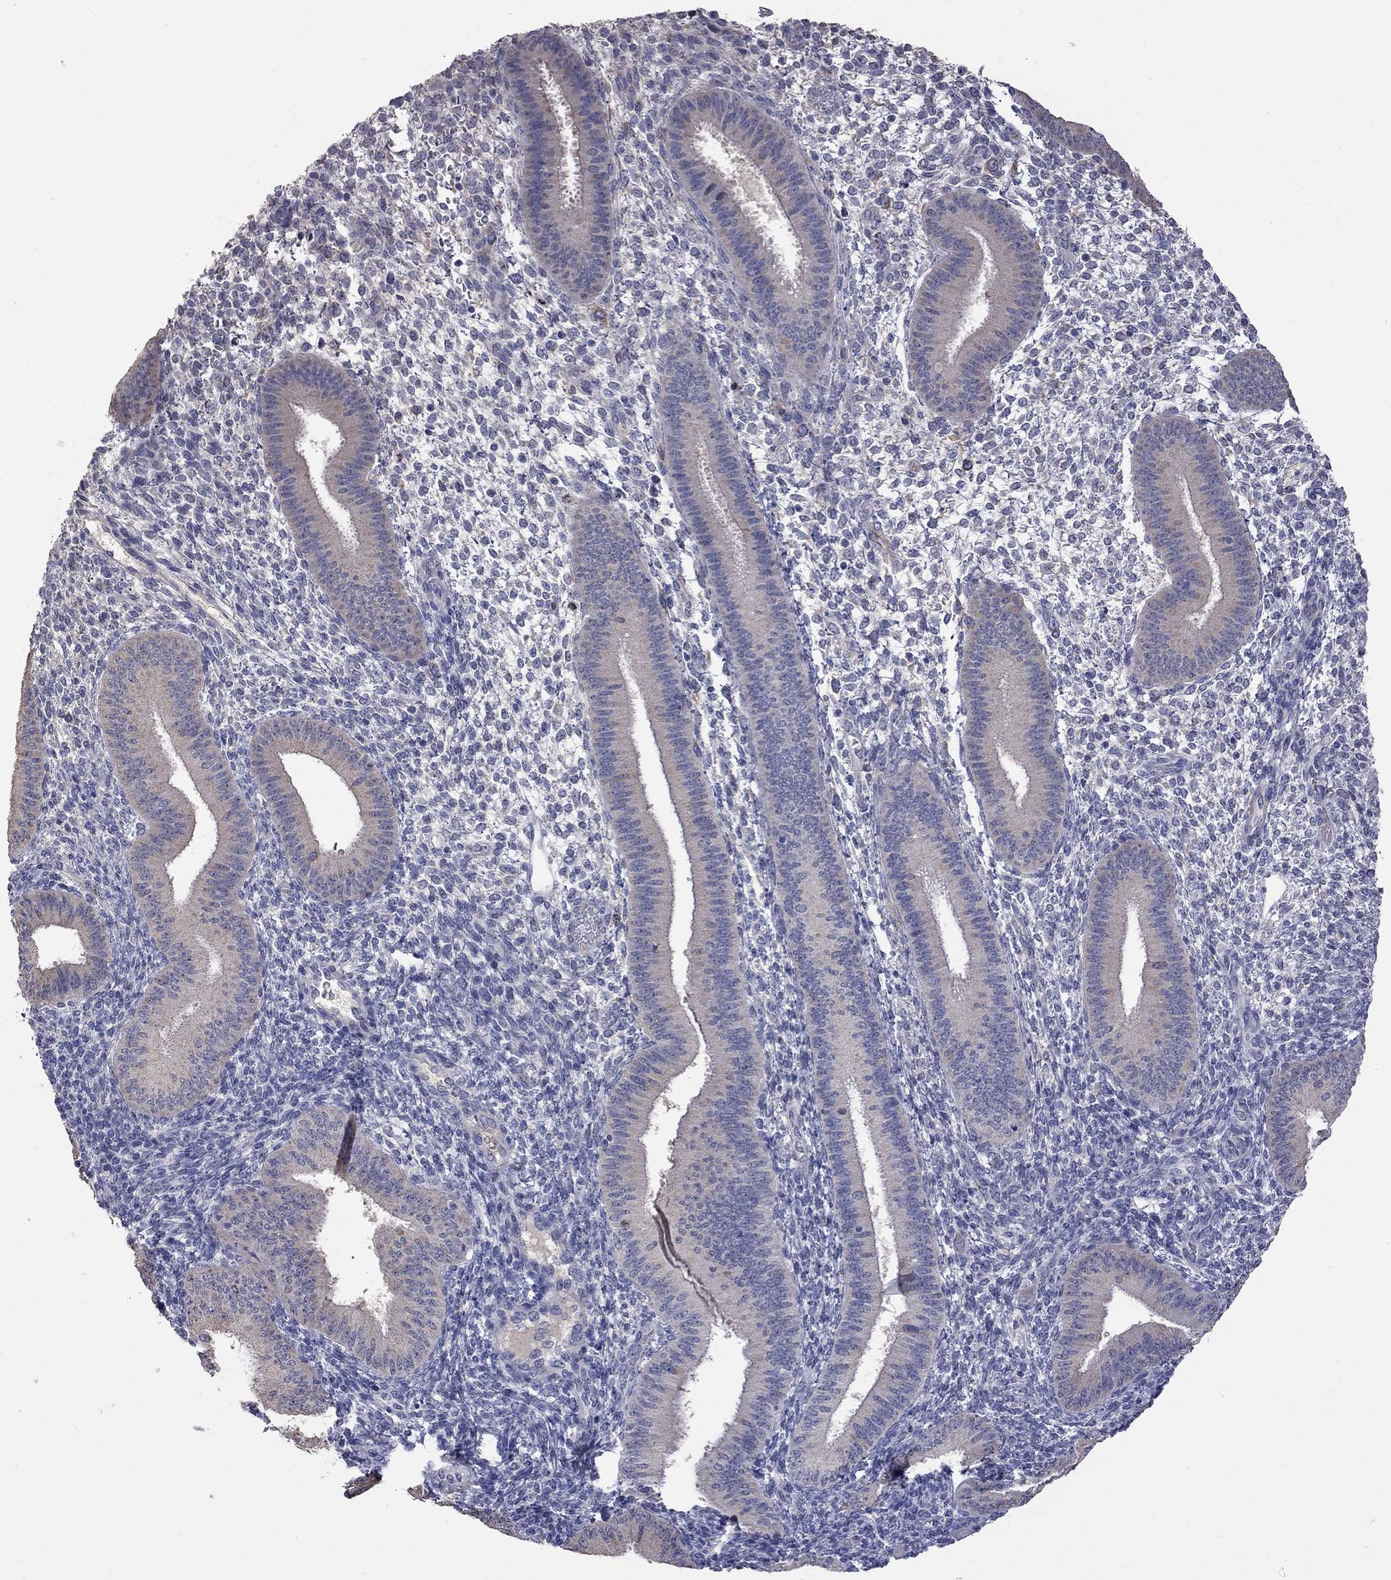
{"staining": {"intensity": "negative", "quantity": "none", "location": "none"}, "tissue": "endometrium", "cell_type": "Cells in endometrial stroma", "image_type": "normal", "snomed": [{"axis": "morphology", "description": "Normal tissue, NOS"}, {"axis": "topography", "description": "Endometrium"}], "caption": "Immunohistochemistry (IHC) of unremarkable human endometrium exhibits no expression in cells in endometrial stroma. The staining was performed using DAB (3,3'-diaminobenzidine) to visualize the protein expression in brown, while the nuclei were stained in blue with hematoxylin (Magnification: 20x).", "gene": "CKAP2", "patient": {"sex": "female", "age": 39}}